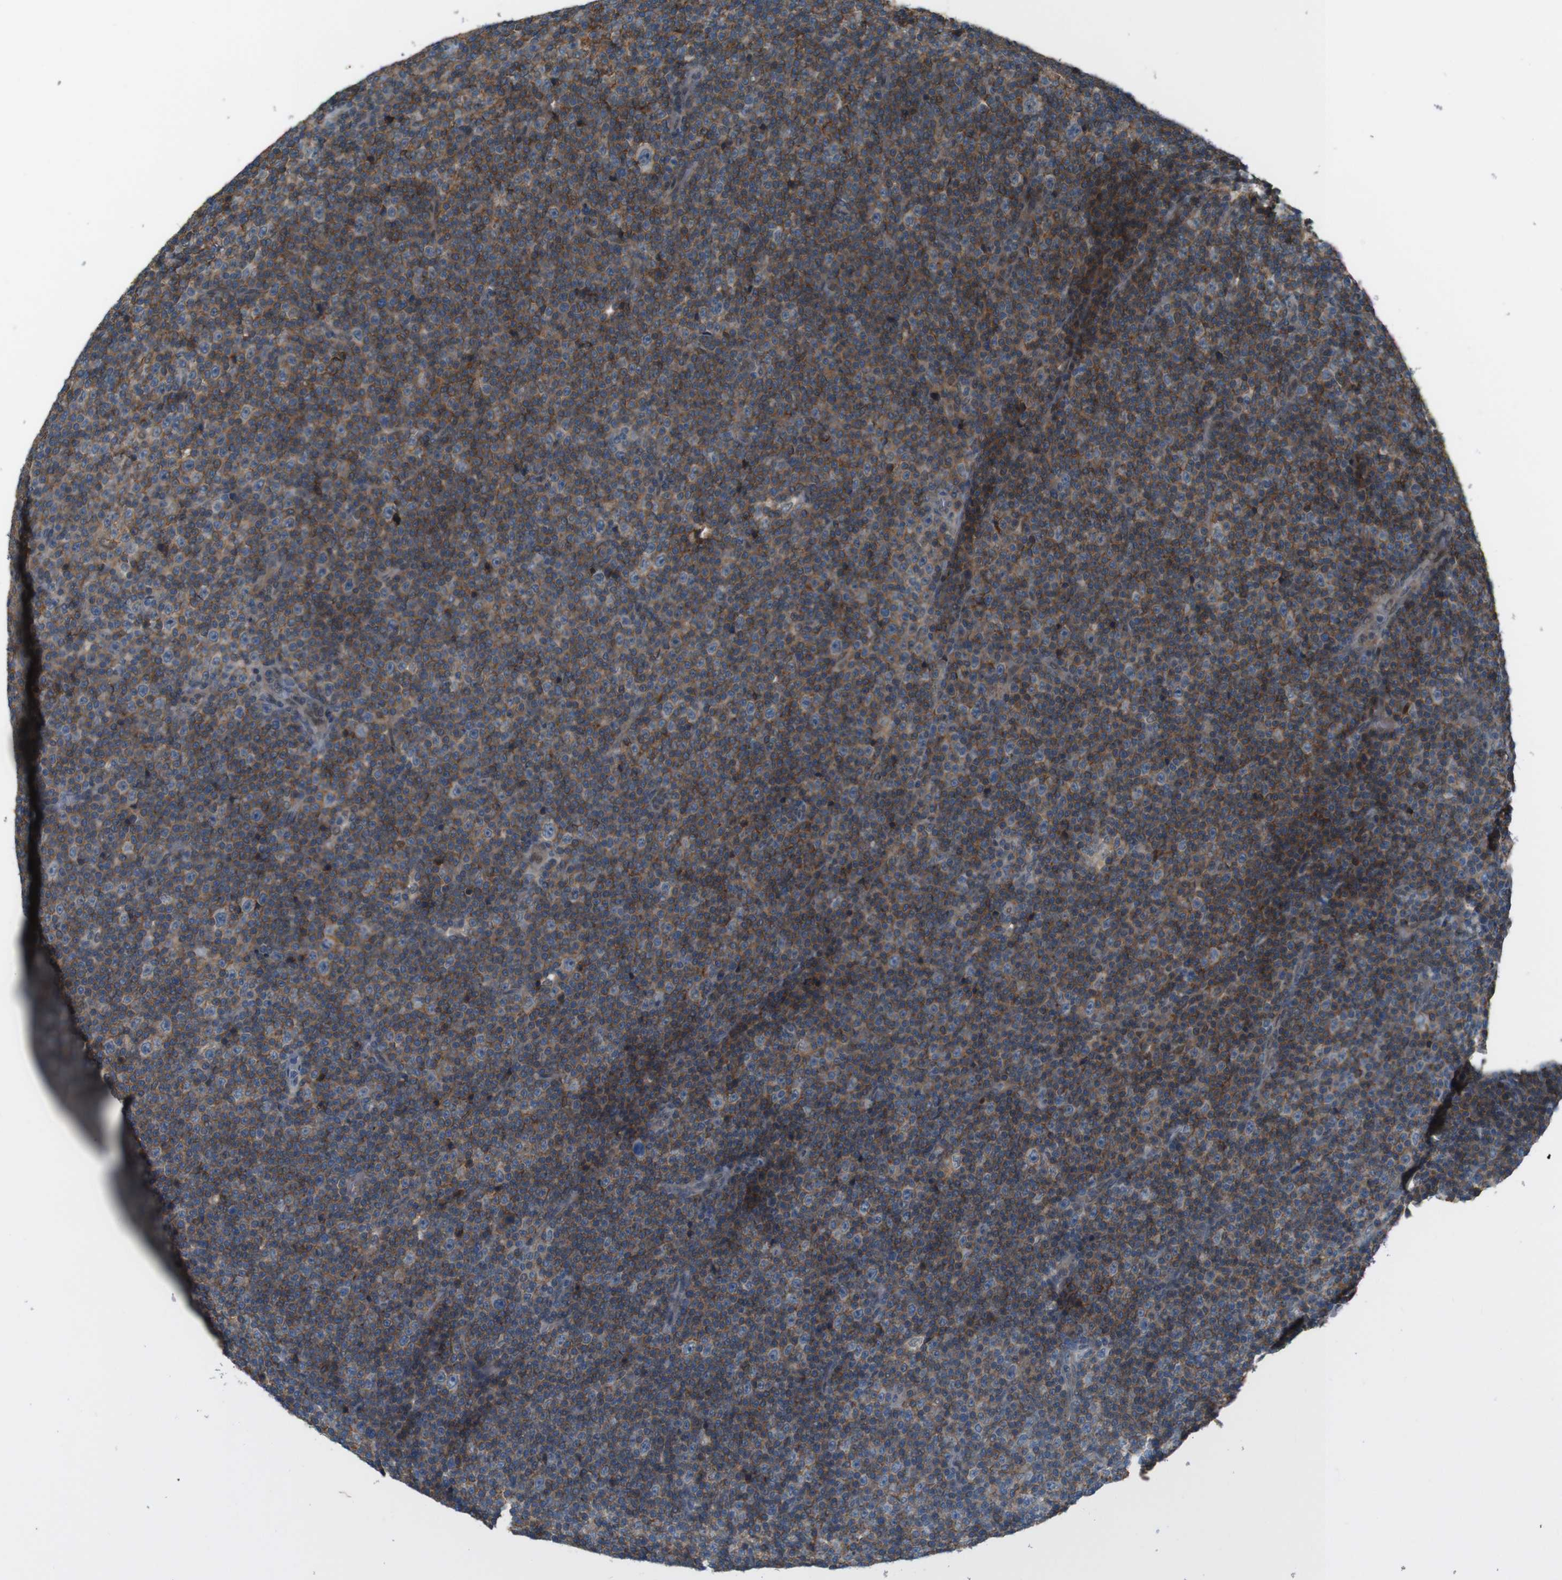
{"staining": {"intensity": "weak", "quantity": "<25%", "location": "cytoplasmic/membranous"}, "tissue": "lymphoma", "cell_type": "Tumor cells", "image_type": "cancer", "snomed": [{"axis": "morphology", "description": "Malignant lymphoma, non-Hodgkin's type, Low grade"}, {"axis": "topography", "description": "Lymph node"}], "caption": "The image shows no significant expression in tumor cells of lymphoma.", "gene": "ATP2B1", "patient": {"sex": "female", "age": 67}}